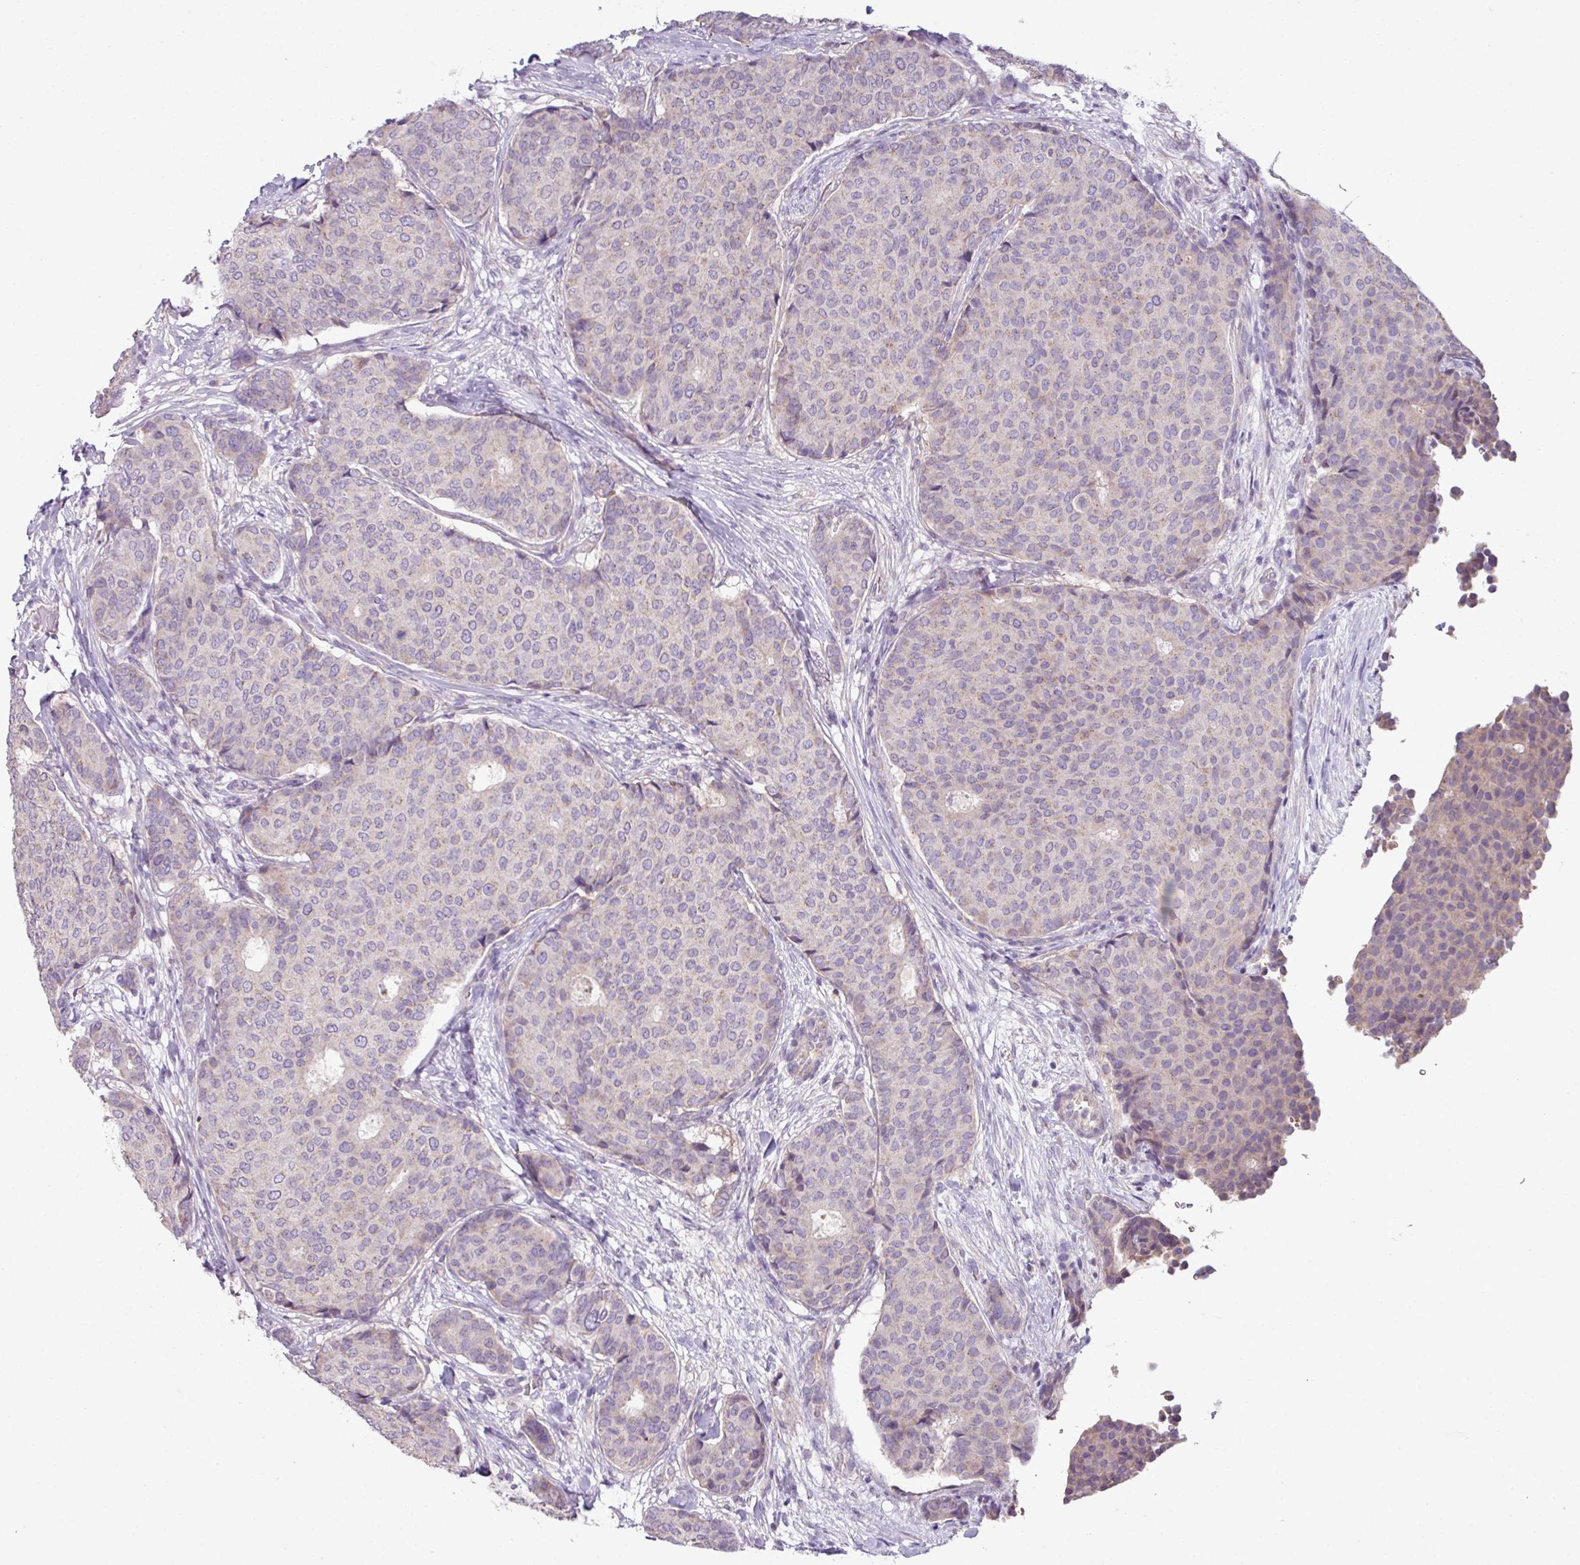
{"staining": {"intensity": "negative", "quantity": "none", "location": "none"}, "tissue": "breast cancer", "cell_type": "Tumor cells", "image_type": "cancer", "snomed": [{"axis": "morphology", "description": "Duct carcinoma"}, {"axis": "topography", "description": "Breast"}], "caption": "High magnification brightfield microscopy of breast cancer (infiltrating ductal carcinoma) stained with DAB (brown) and counterstained with hematoxylin (blue): tumor cells show no significant expression.", "gene": "LRRC9", "patient": {"sex": "female", "age": 75}}